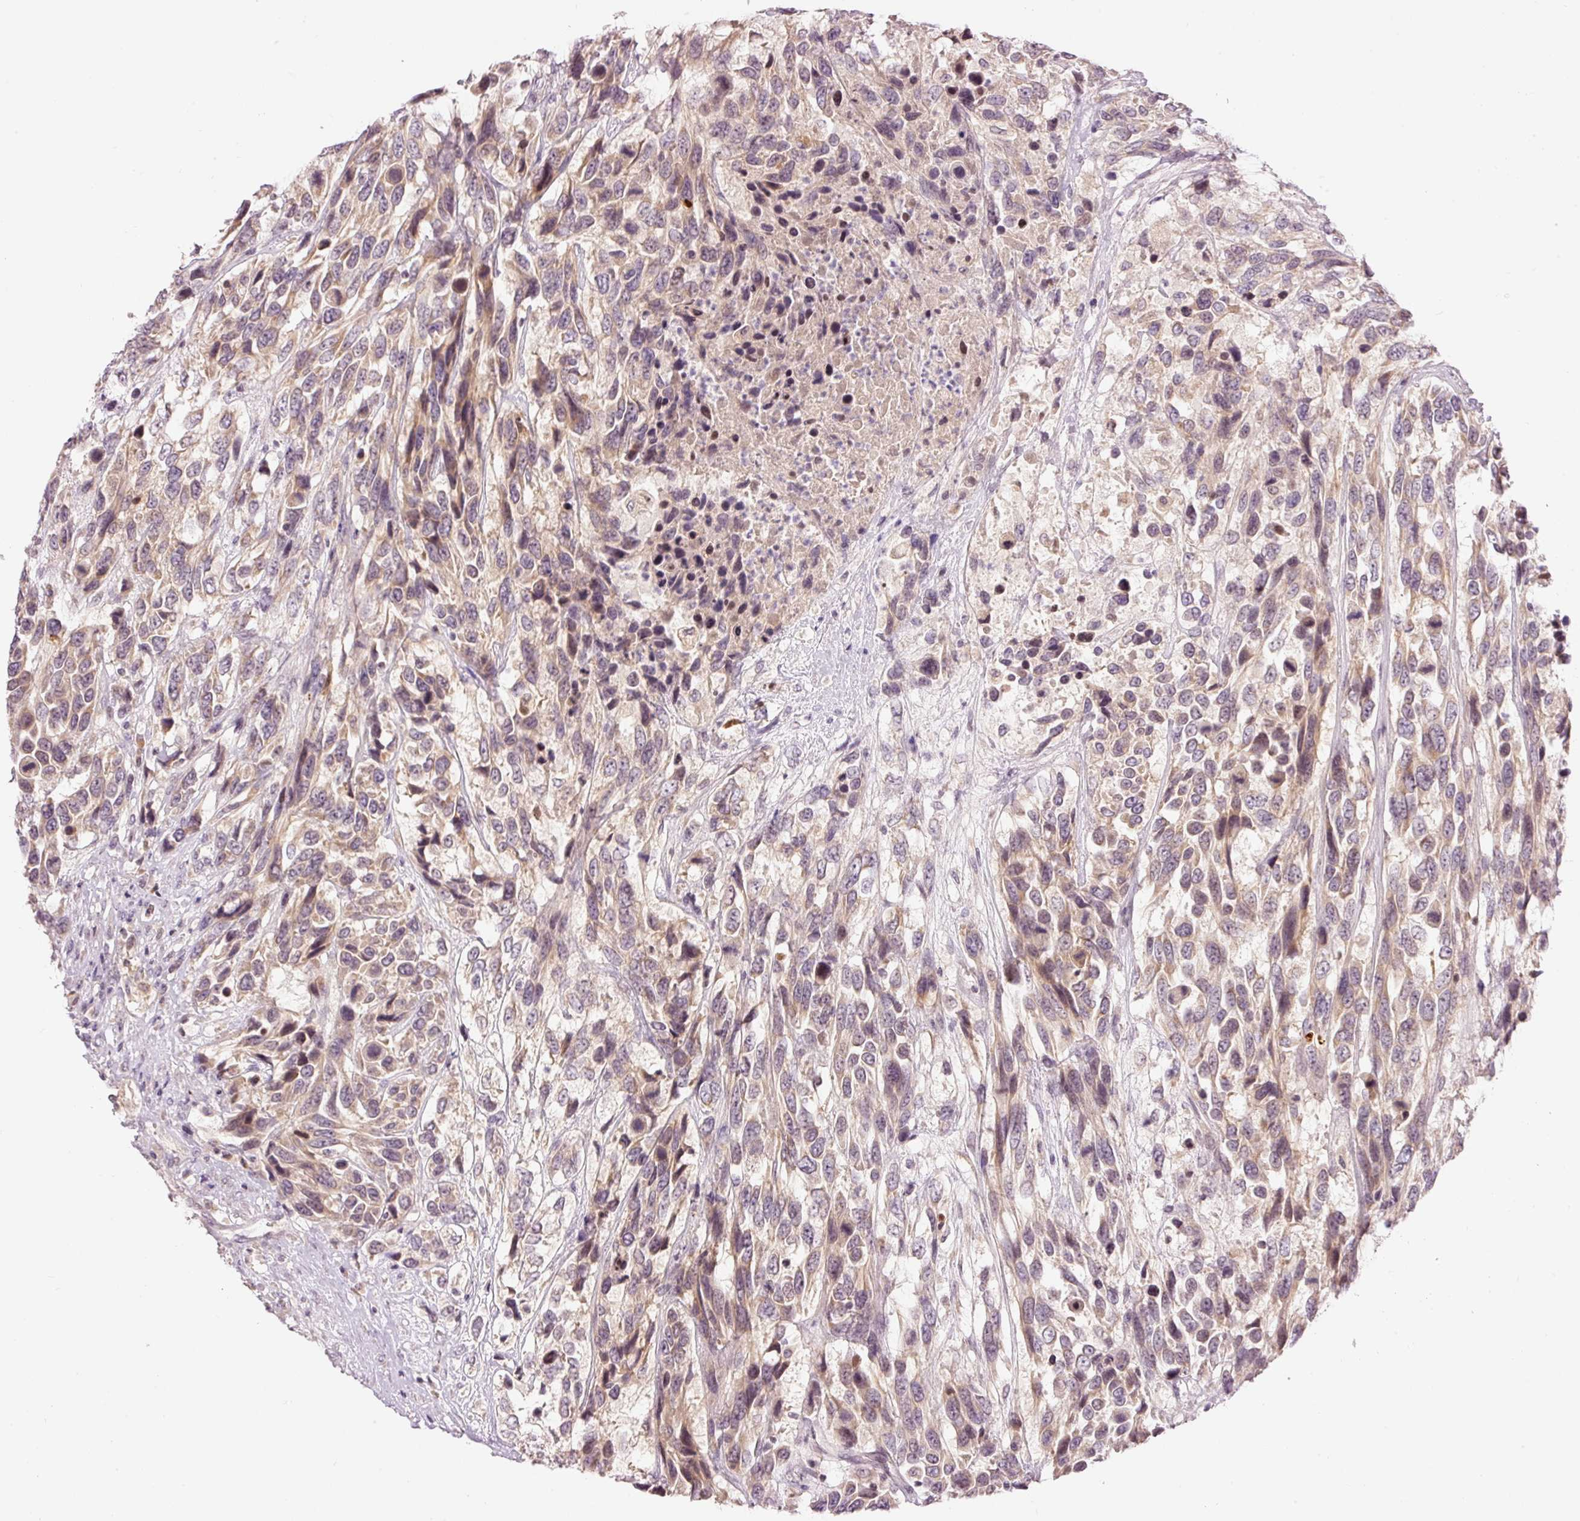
{"staining": {"intensity": "weak", "quantity": ">75%", "location": "cytoplasmic/membranous"}, "tissue": "urothelial cancer", "cell_type": "Tumor cells", "image_type": "cancer", "snomed": [{"axis": "morphology", "description": "Urothelial carcinoma, High grade"}, {"axis": "topography", "description": "Urinary bladder"}], "caption": "The image shows a brown stain indicating the presence of a protein in the cytoplasmic/membranous of tumor cells in urothelial carcinoma (high-grade).", "gene": "ABHD11", "patient": {"sex": "female", "age": 70}}